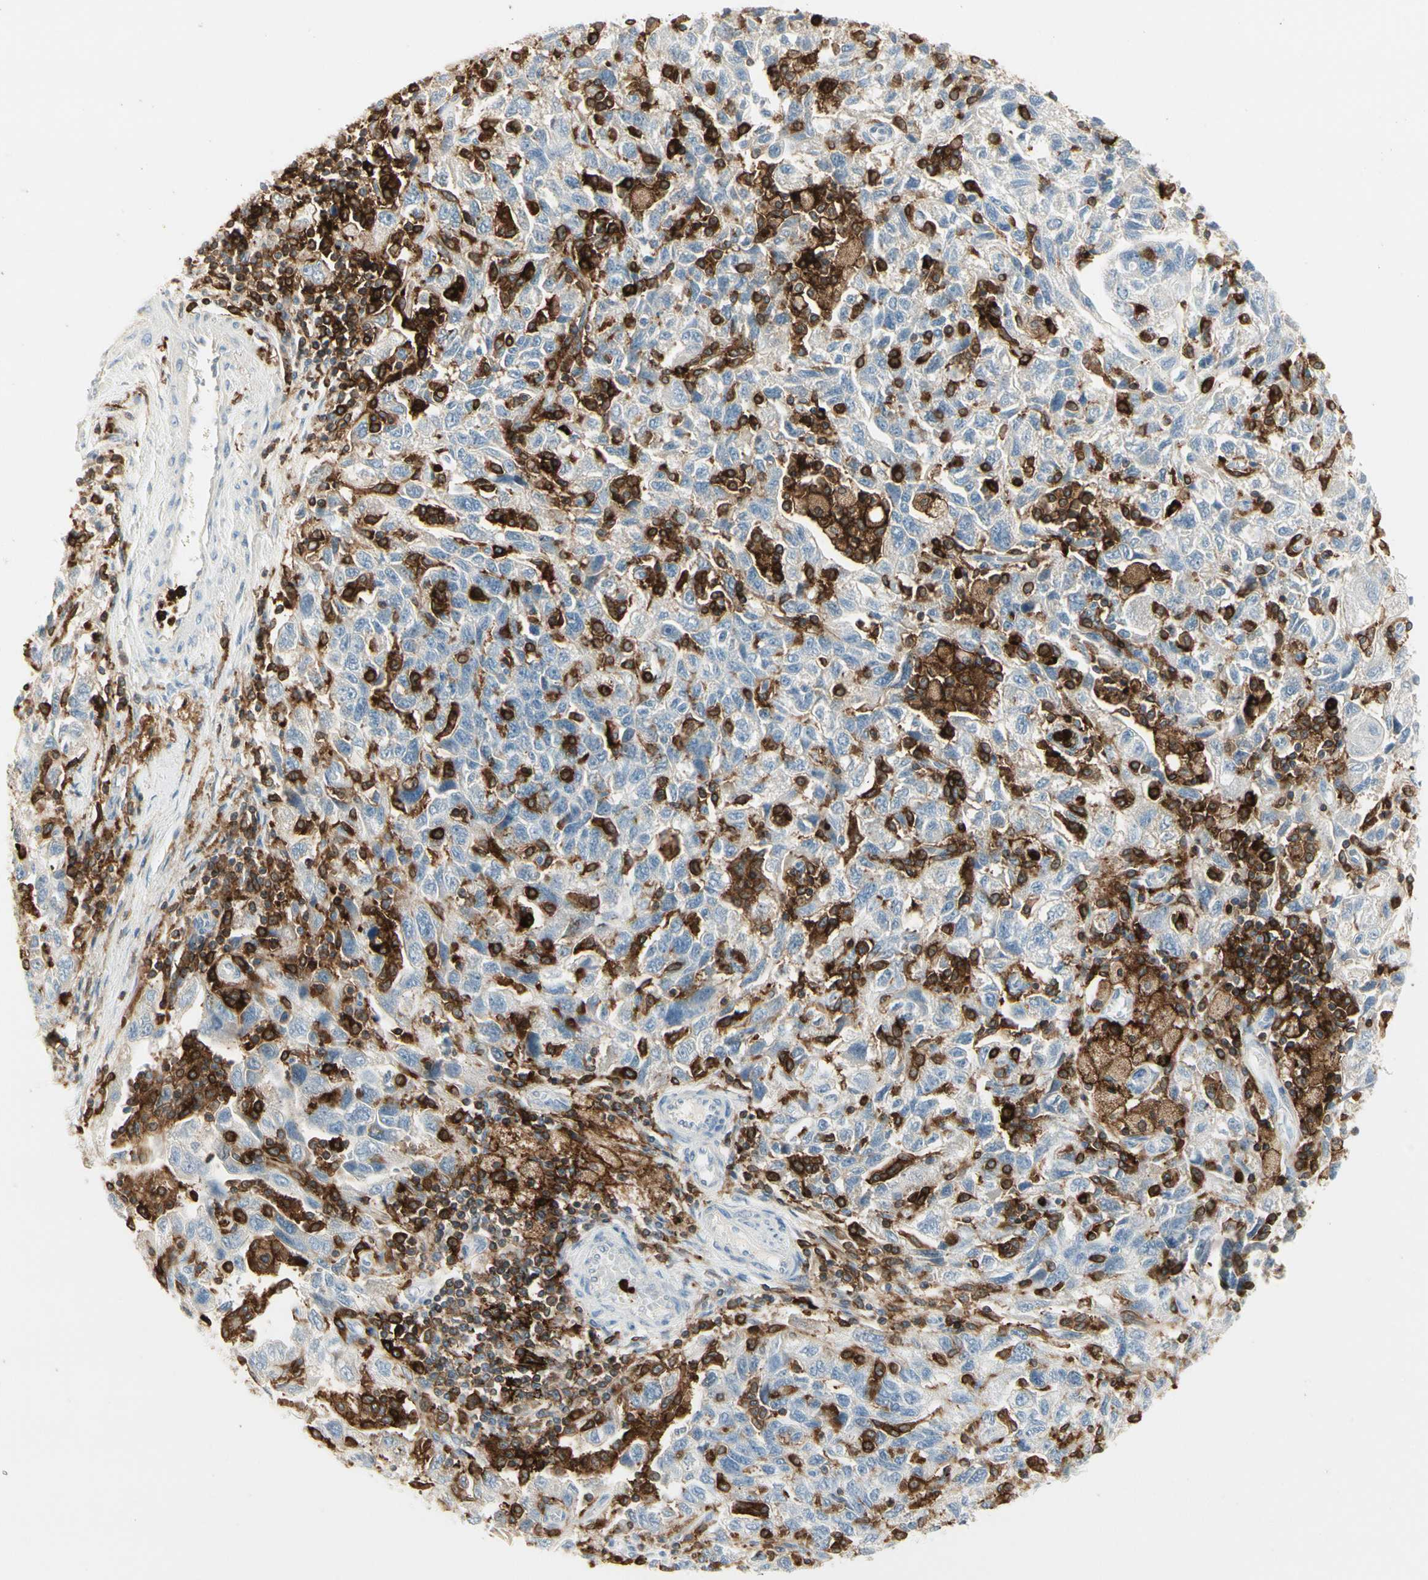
{"staining": {"intensity": "negative", "quantity": "none", "location": "none"}, "tissue": "ovarian cancer", "cell_type": "Tumor cells", "image_type": "cancer", "snomed": [{"axis": "morphology", "description": "Carcinoma, NOS"}, {"axis": "morphology", "description": "Cystadenocarcinoma, serous, NOS"}, {"axis": "topography", "description": "Ovary"}], "caption": "An immunohistochemistry histopathology image of ovarian serous cystadenocarcinoma is shown. There is no staining in tumor cells of ovarian serous cystadenocarcinoma. The staining is performed using DAB (3,3'-diaminobenzidine) brown chromogen with nuclei counter-stained in using hematoxylin.", "gene": "ITGB2", "patient": {"sex": "female", "age": 69}}